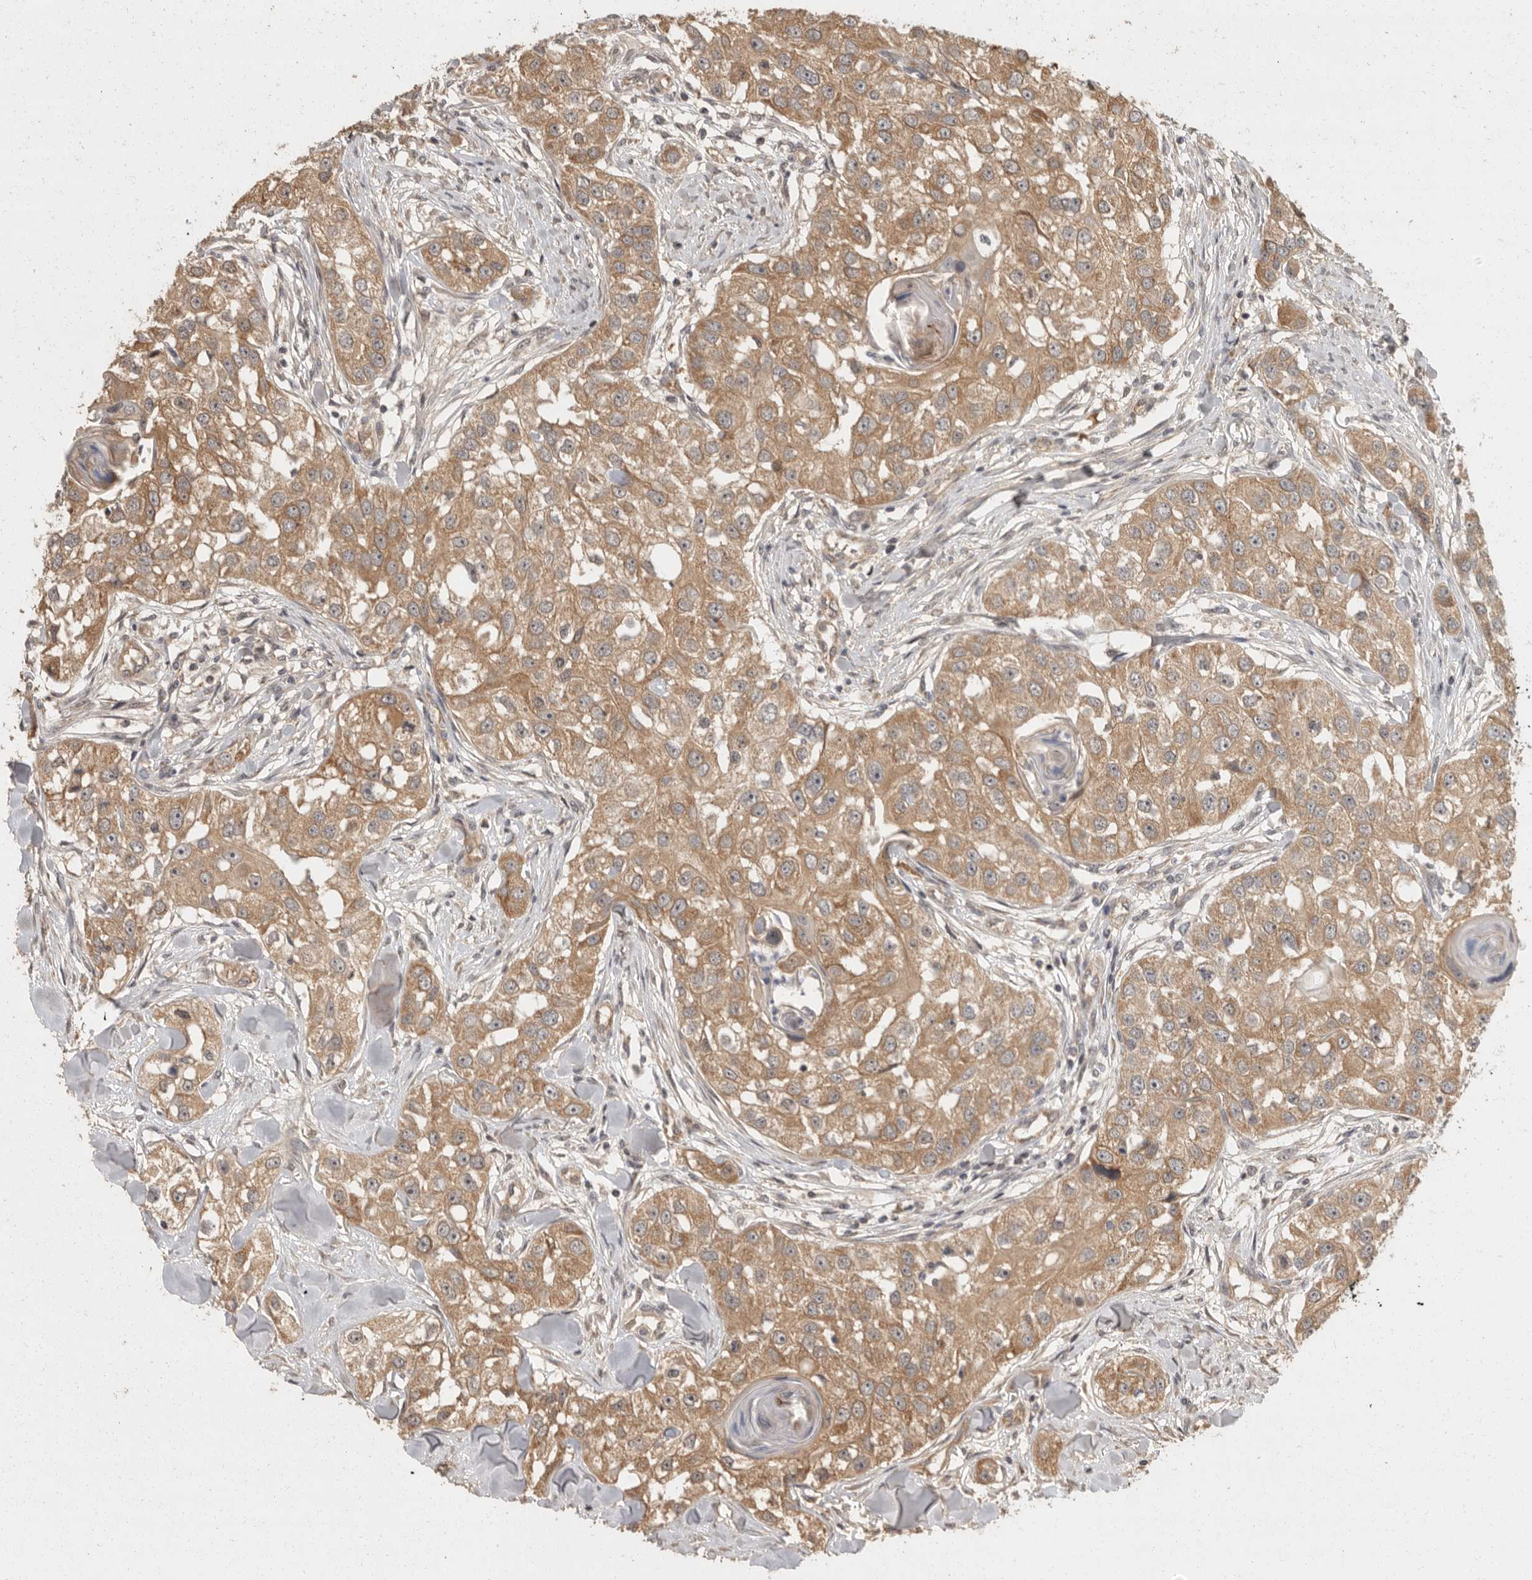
{"staining": {"intensity": "moderate", "quantity": ">75%", "location": "cytoplasmic/membranous"}, "tissue": "head and neck cancer", "cell_type": "Tumor cells", "image_type": "cancer", "snomed": [{"axis": "morphology", "description": "Normal tissue, NOS"}, {"axis": "morphology", "description": "Squamous cell carcinoma, NOS"}, {"axis": "topography", "description": "Skeletal muscle"}, {"axis": "topography", "description": "Head-Neck"}], "caption": "Head and neck cancer stained with a protein marker exhibits moderate staining in tumor cells.", "gene": "BAIAP2", "patient": {"sex": "male", "age": 51}}